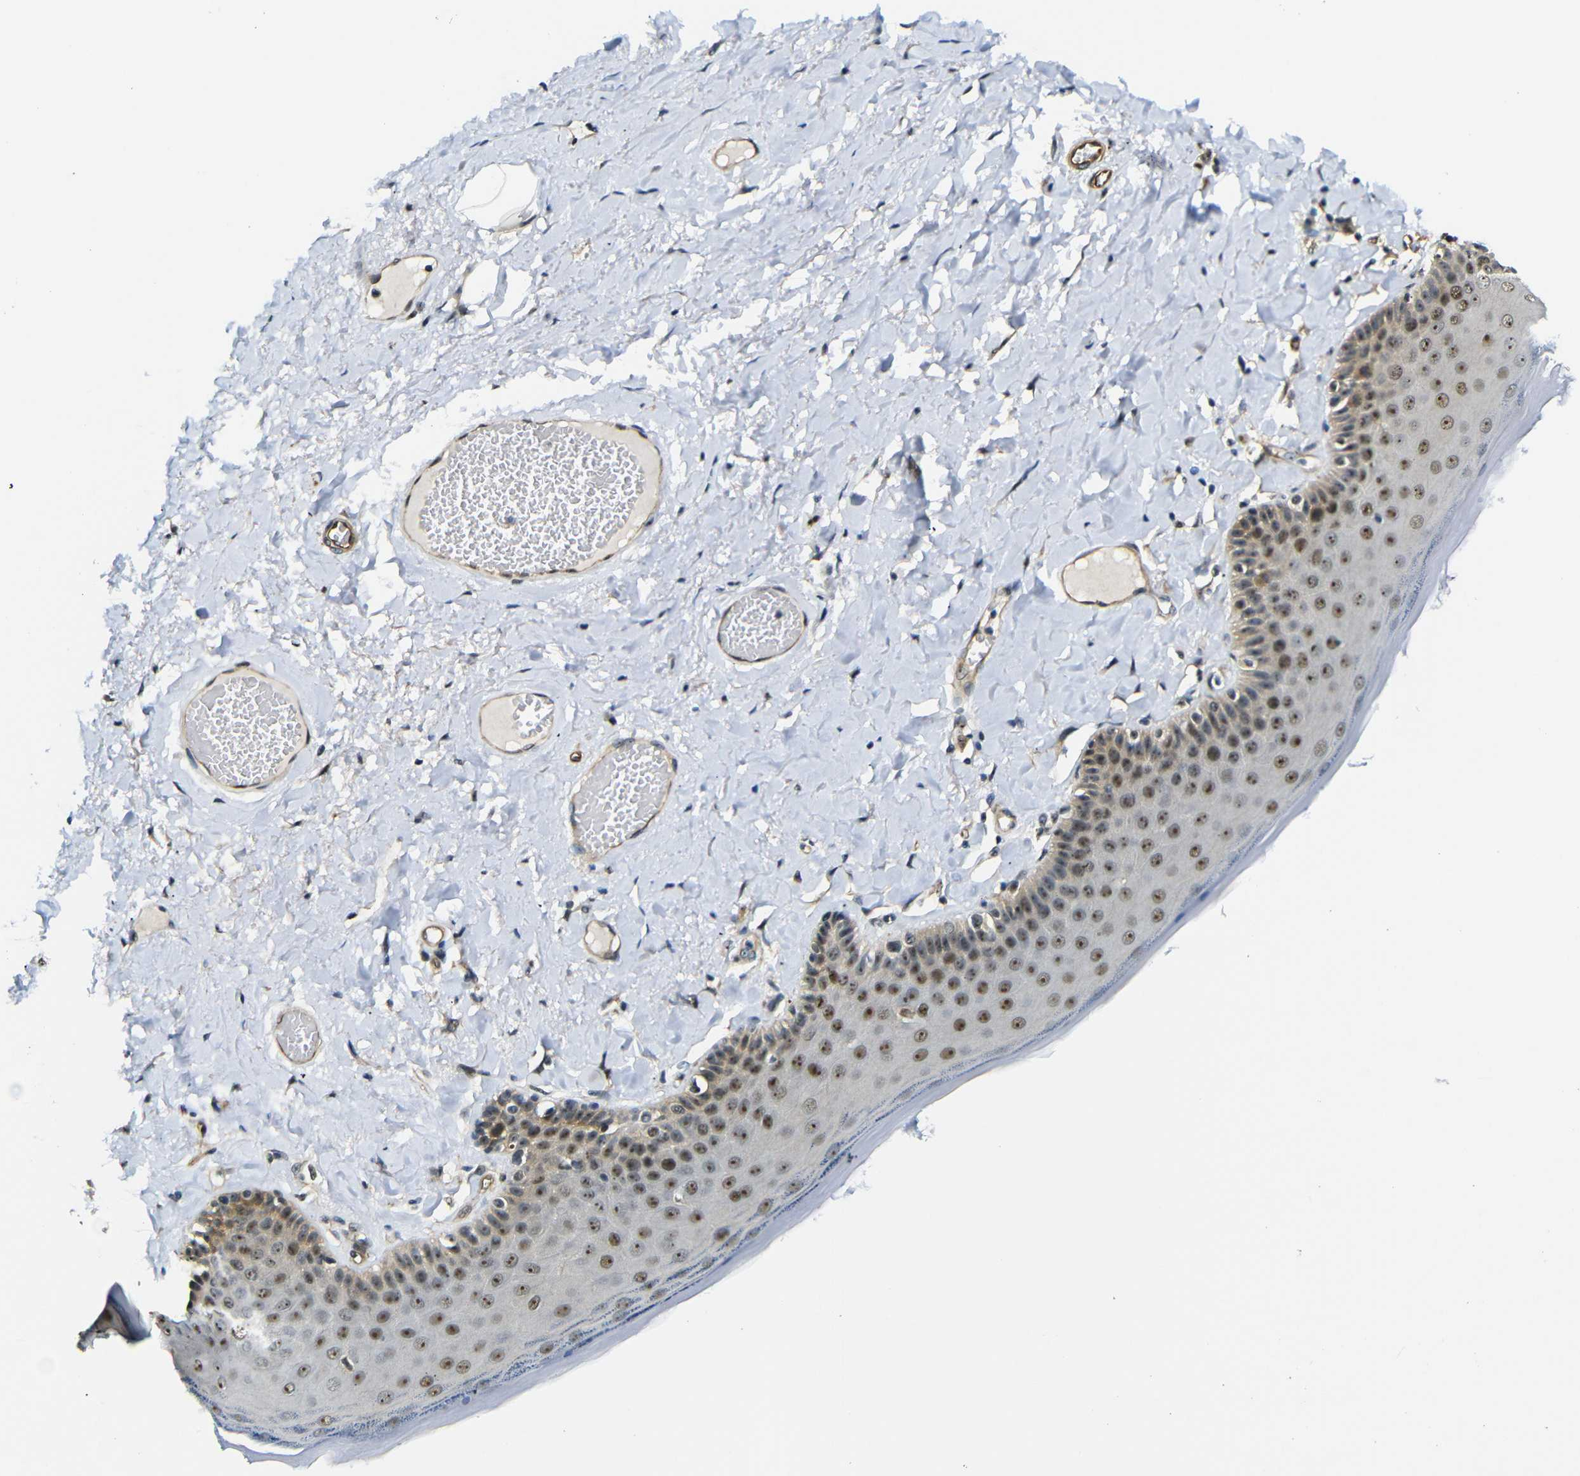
{"staining": {"intensity": "strong", "quantity": ">75%", "location": "nuclear"}, "tissue": "skin", "cell_type": "Epidermal cells", "image_type": "normal", "snomed": [{"axis": "morphology", "description": "Normal tissue, NOS"}, {"axis": "topography", "description": "Anal"}], "caption": "A high-resolution micrograph shows IHC staining of benign skin, which demonstrates strong nuclear expression in approximately >75% of epidermal cells. (brown staining indicates protein expression, while blue staining denotes nuclei).", "gene": "PARN", "patient": {"sex": "male", "age": 69}}